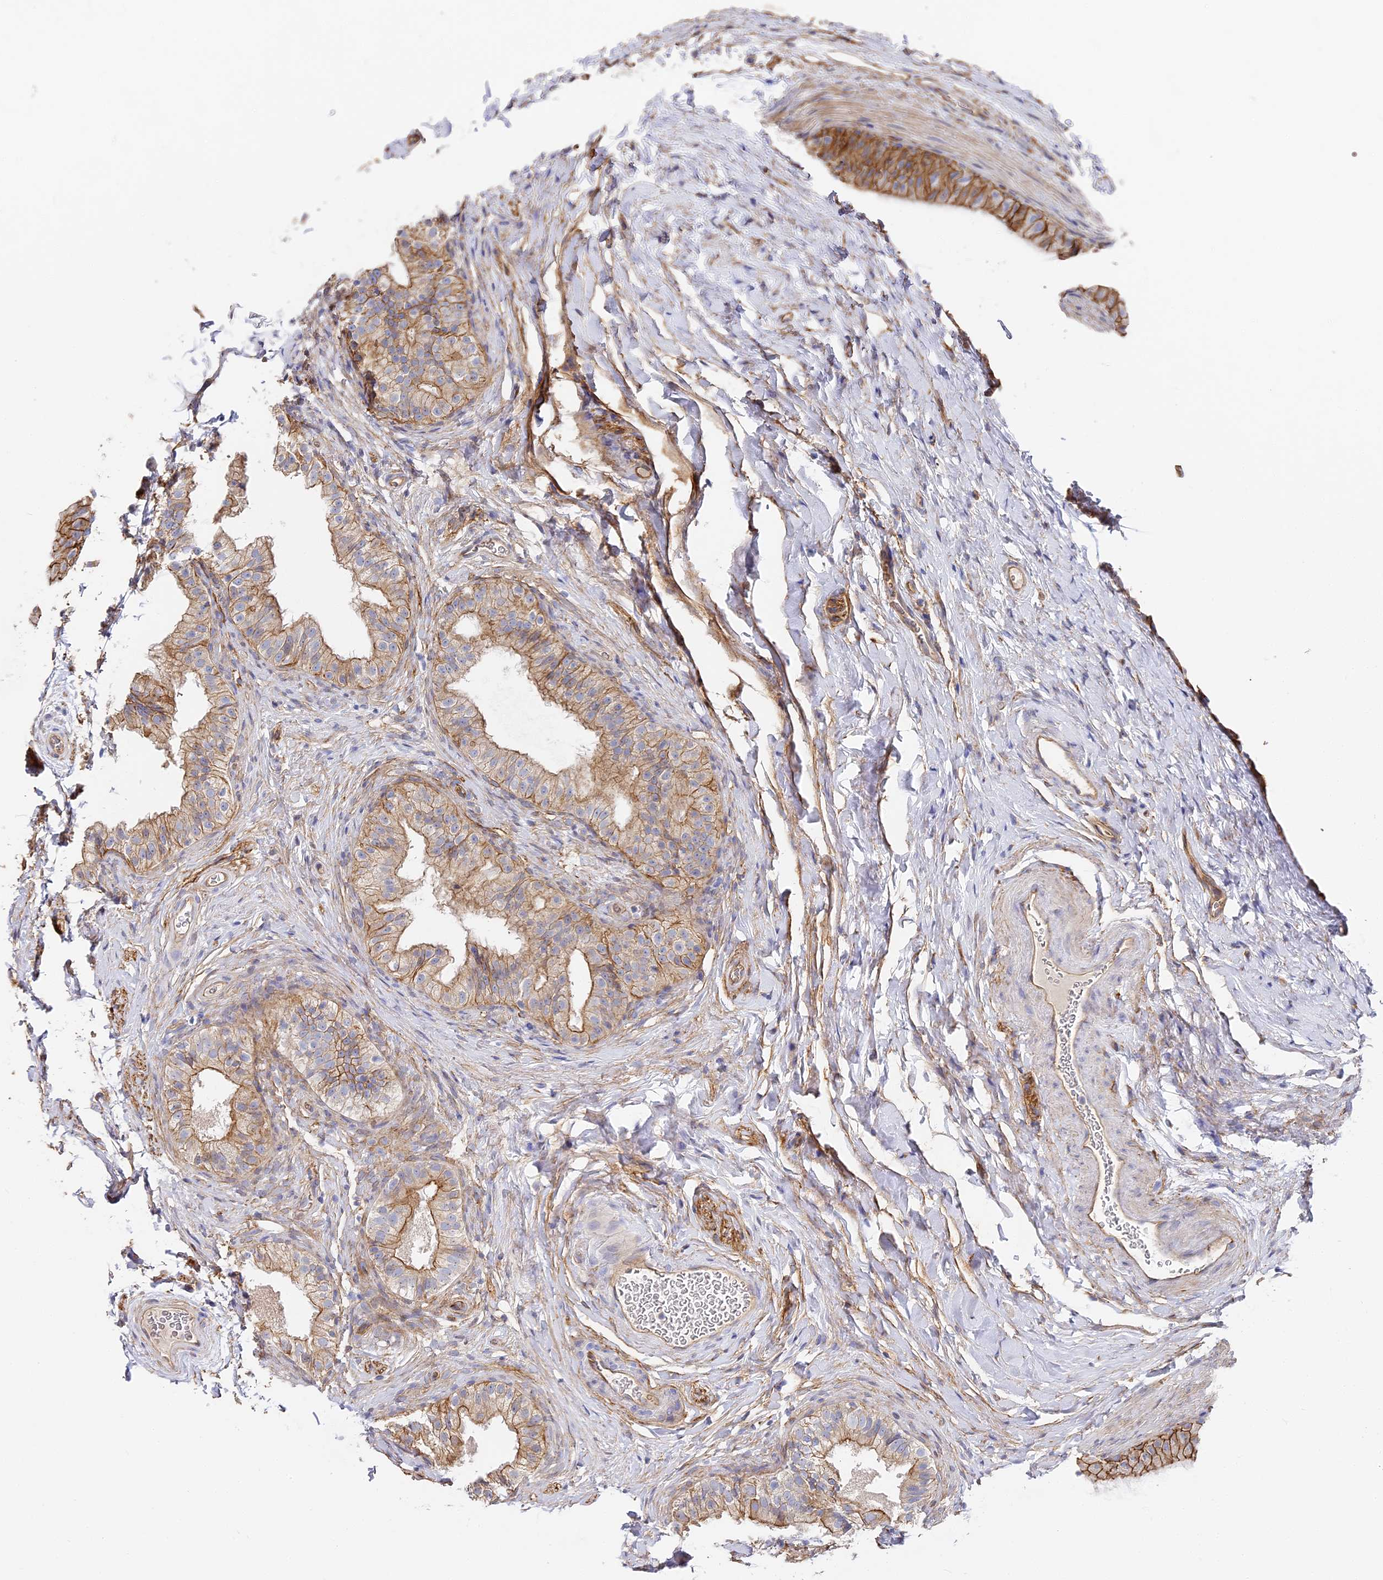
{"staining": {"intensity": "weak", "quantity": "25%-75%", "location": "cytoplasmic/membranous"}, "tissue": "epididymis", "cell_type": "Glandular cells", "image_type": "normal", "snomed": [{"axis": "morphology", "description": "Normal tissue, NOS"}, {"axis": "topography", "description": "Epididymis"}], "caption": "Weak cytoplasmic/membranous positivity is present in approximately 25%-75% of glandular cells in normal epididymis.", "gene": "CCDC30", "patient": {"sex": "male", "age": 49}}